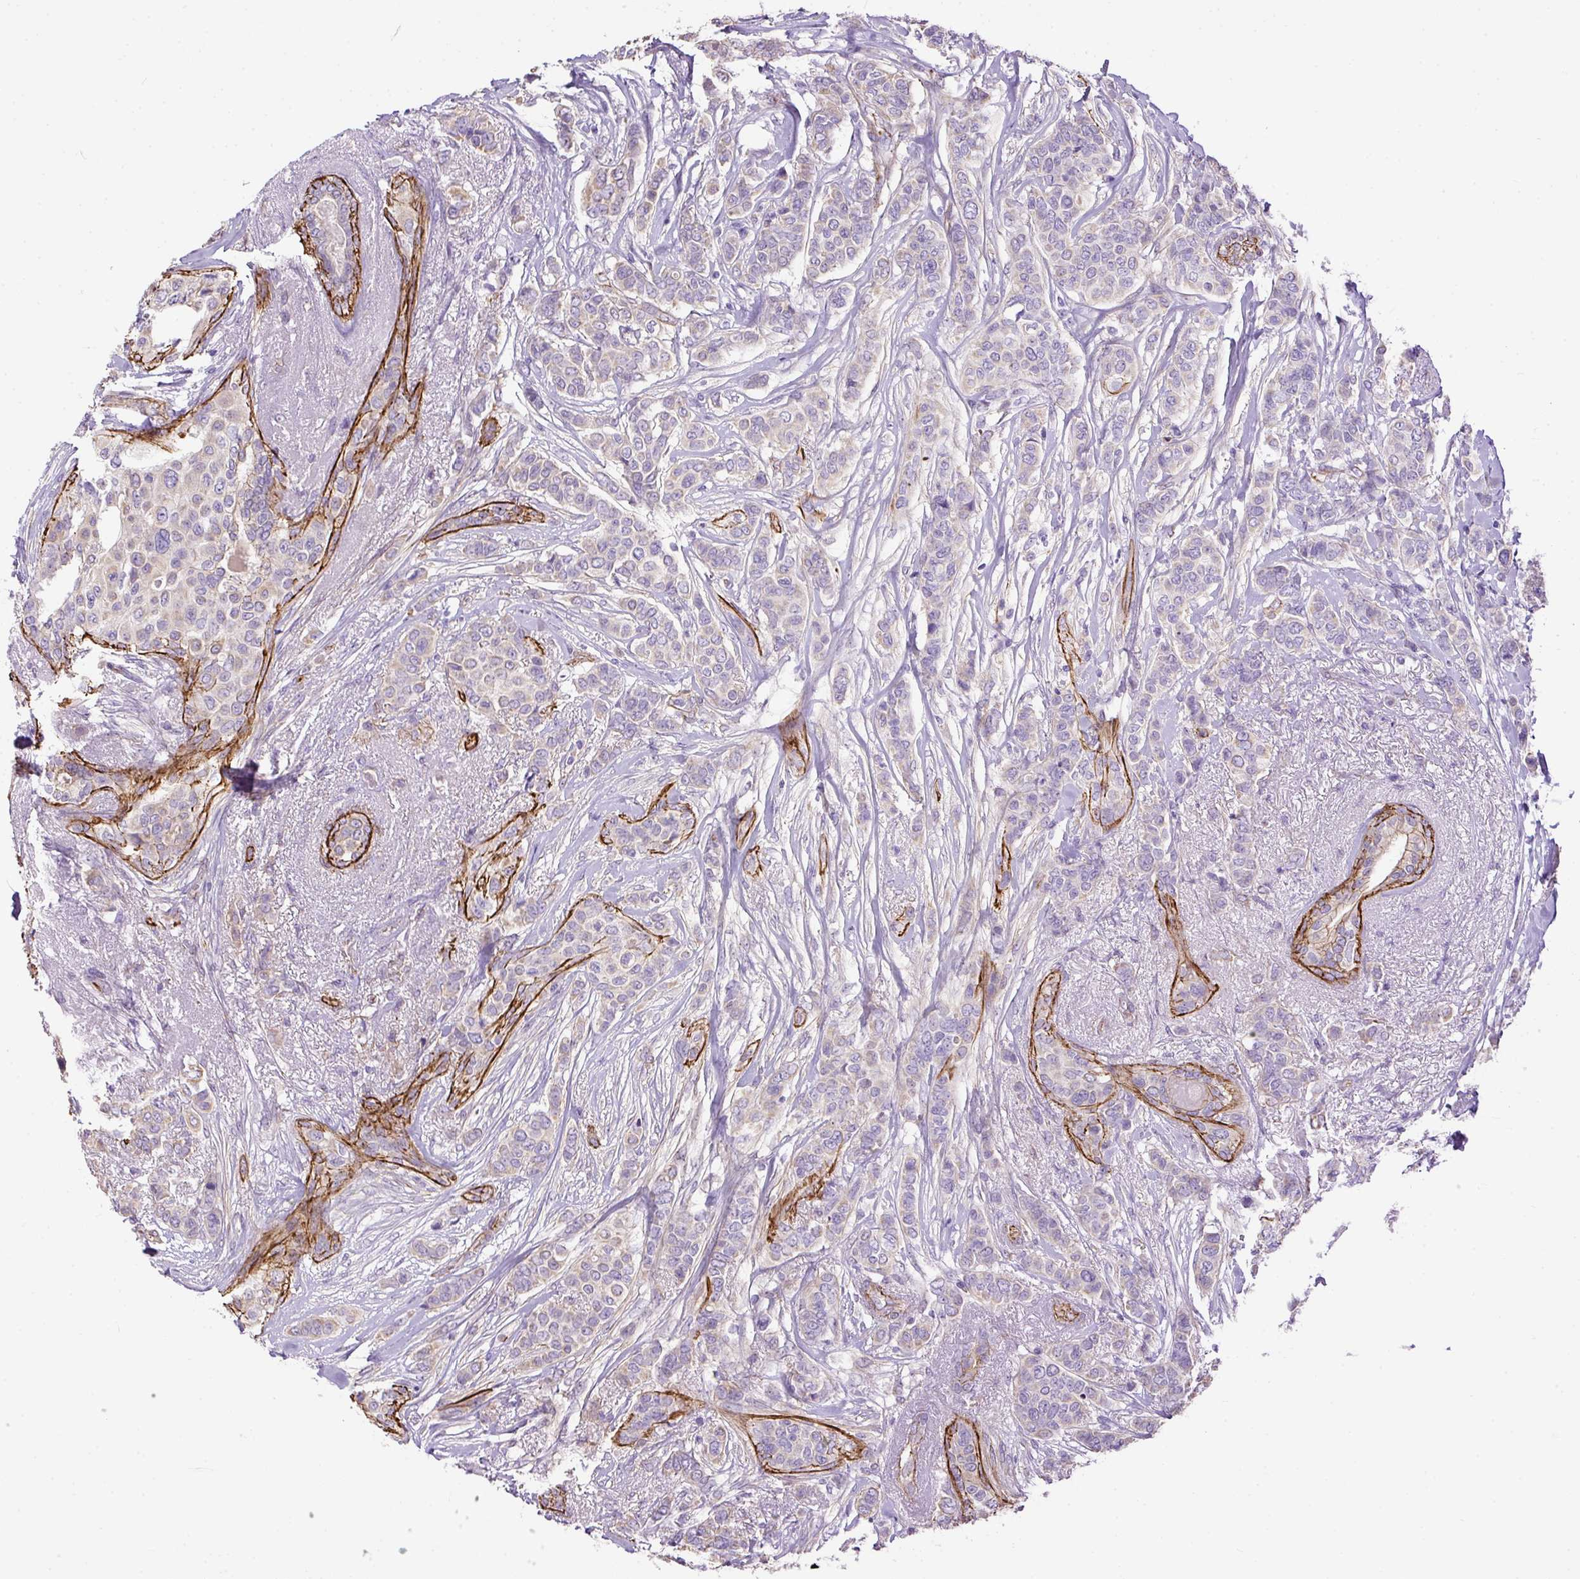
{"staining": {"intensity": "negative", "quantity": "none", "location": "none"}, "tissue": "breast cancer", "cell_type": "Tumor cells", "image_type": "cancer", "snomed": [{"axis": "morphology", "description": "Lobular carcinoma"}, {"axis": "topography", "description": "Breast"}], "caption": "The image shows no significant positivity in tumor cells of breast cancer. (Brightfield microscopy of DAB immunohistochemistry at high magnification).", "gene": "MAGEB16", "patient": {"sex": "female", "age": 51}}